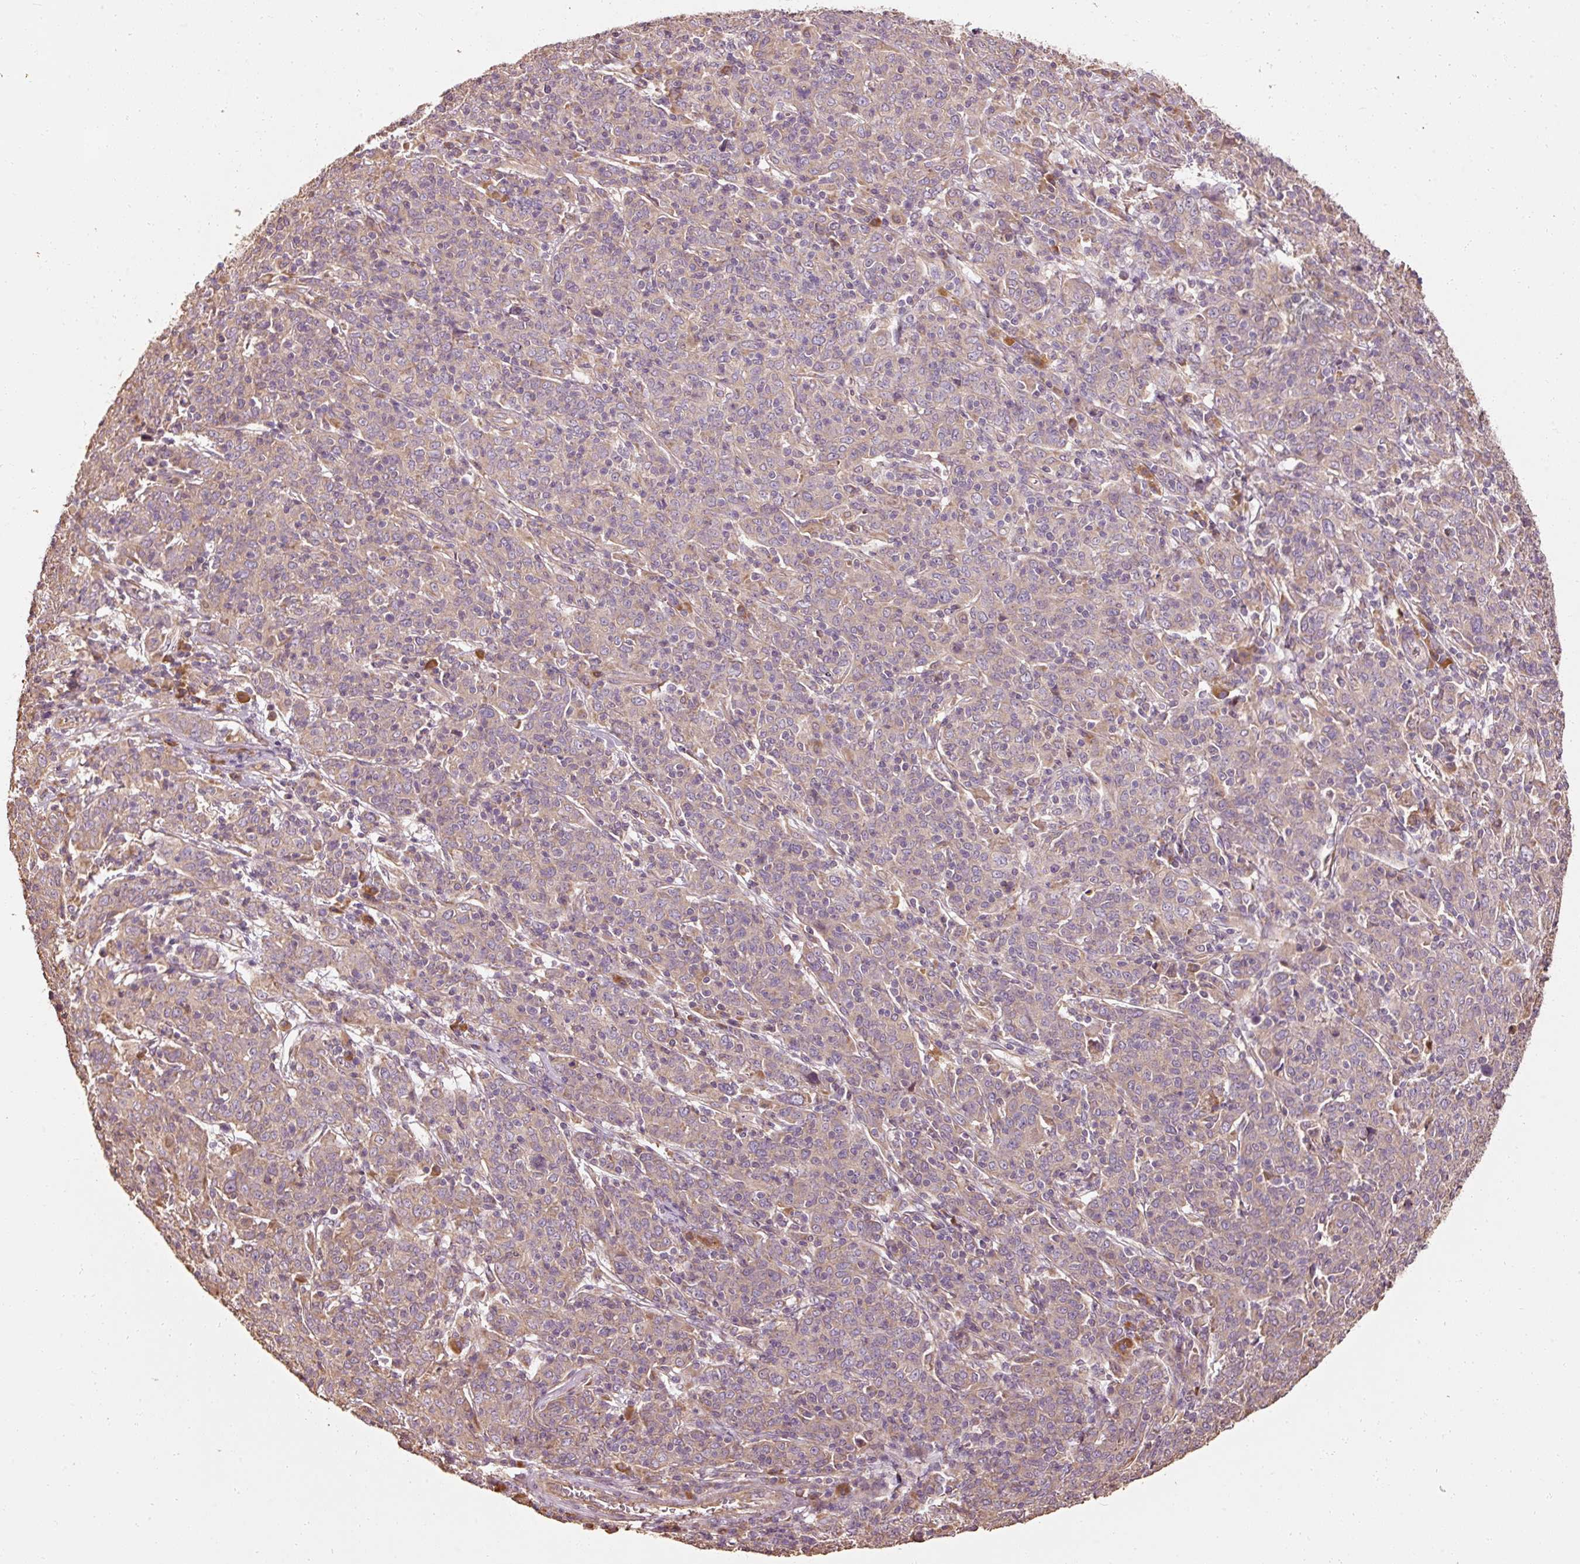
{"staining": {"intensity": "weak", "quantity": "<25%", "location": "cytoplasmic/membranous"}, "tissue": "cervical cancer", "cell_type": "Tumor cells", "image_type": "cancer", "snomed": [{"axis": "morphology", "description": "Squamous cell carcinoma, NOS"}, {"axis": "topography", "description": "Cervix"}], "caption": "A photomicrograph of human cervical cancer (squamous cell carcinoma) is negative for staining in tumor cells.", "gene": "EFHC1", "patient": {"sex": "female", "age": 67}}